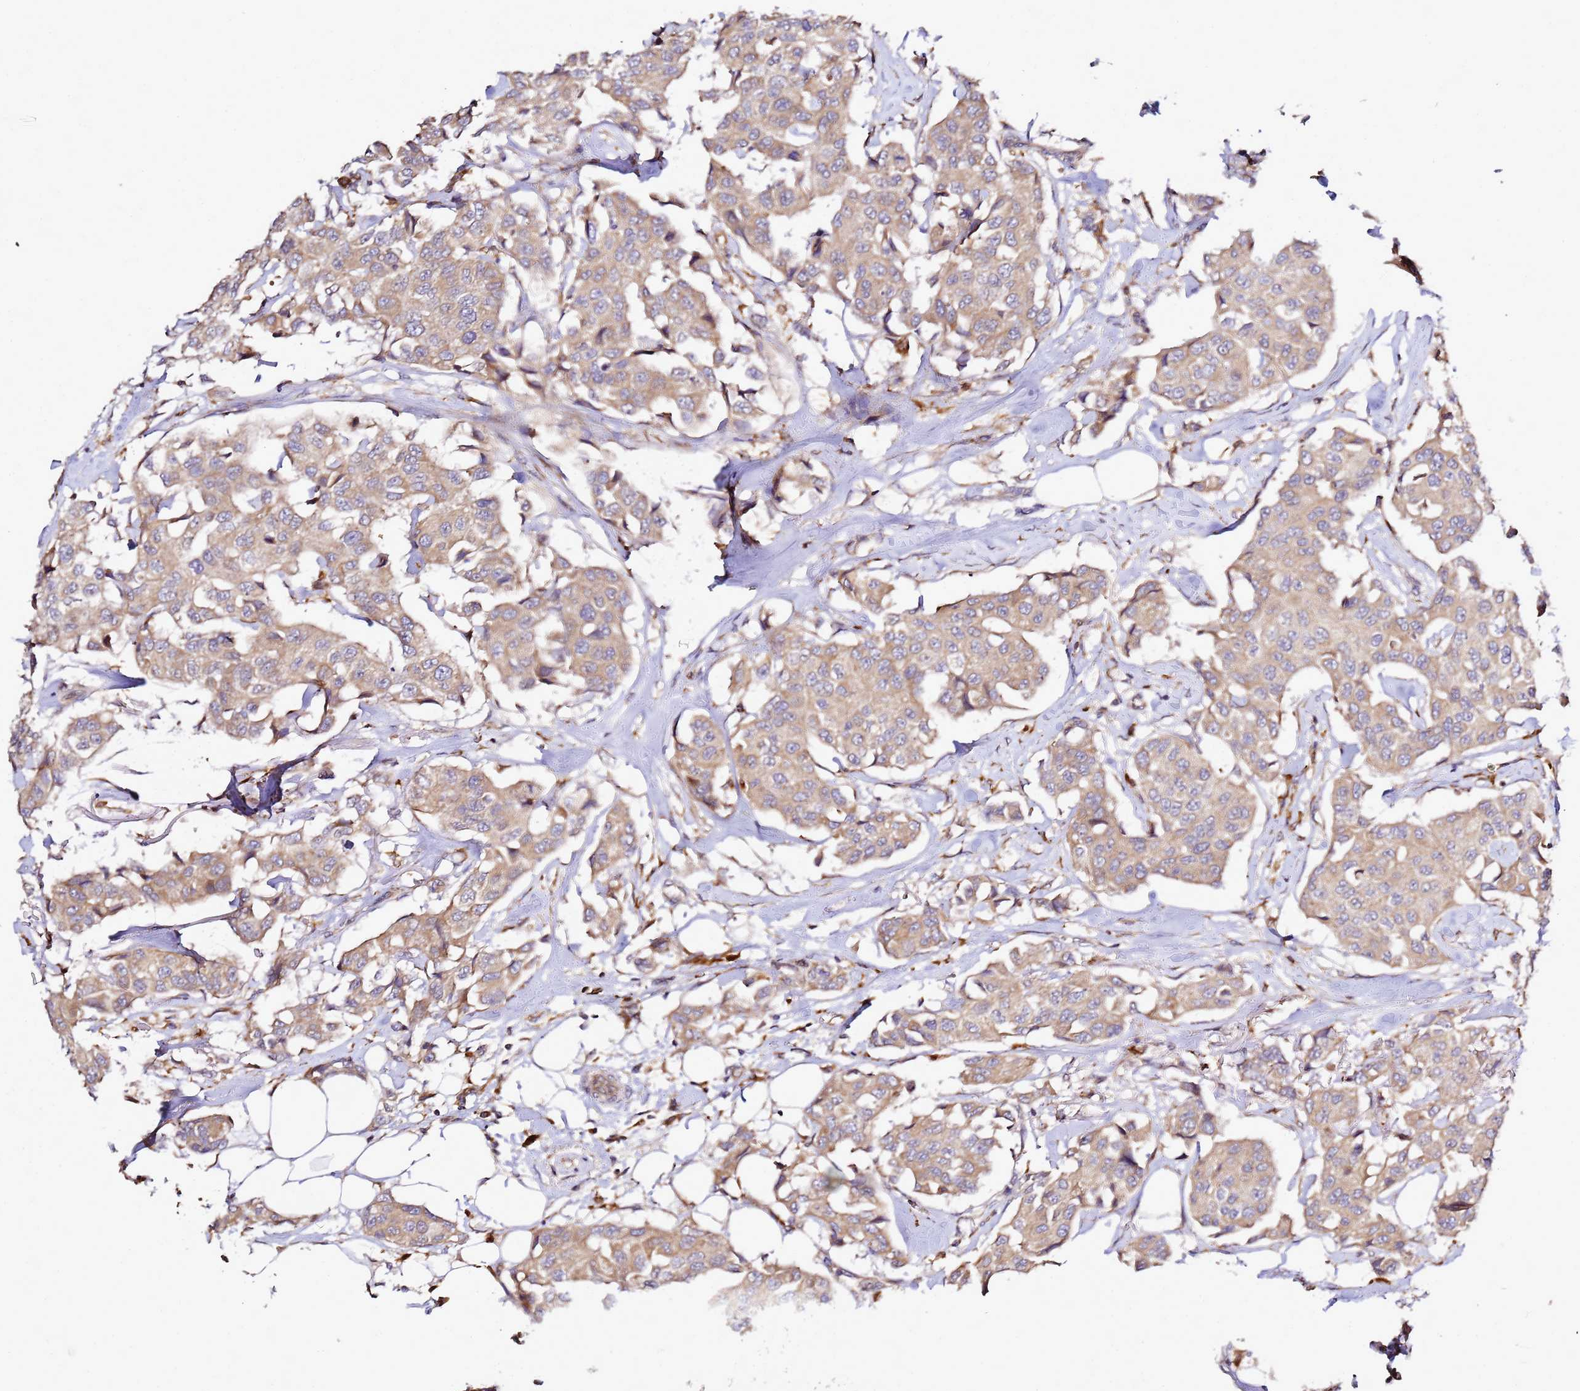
{"staining": {"intensity": "moderate", "quantity": ">75%", "location": "cytoplasmic/membranous"}, "tissue": "breast cancer", "cell_type": "Tumor cells", "image_type": "cancer", "snomed": [{"axis": "morphology", "description": "Duct carcinoma"}, {"axis": "topography", "description": "Breast"}], "caption": "This is a micrograph of immunohistochemistry (IHC) staining of breast cancer, which shows moderate positivity in the cytoplasmic/membranous of tumor cells.", "gene": "ADPGK", "patient": {"sex": "female", "age": 80}}